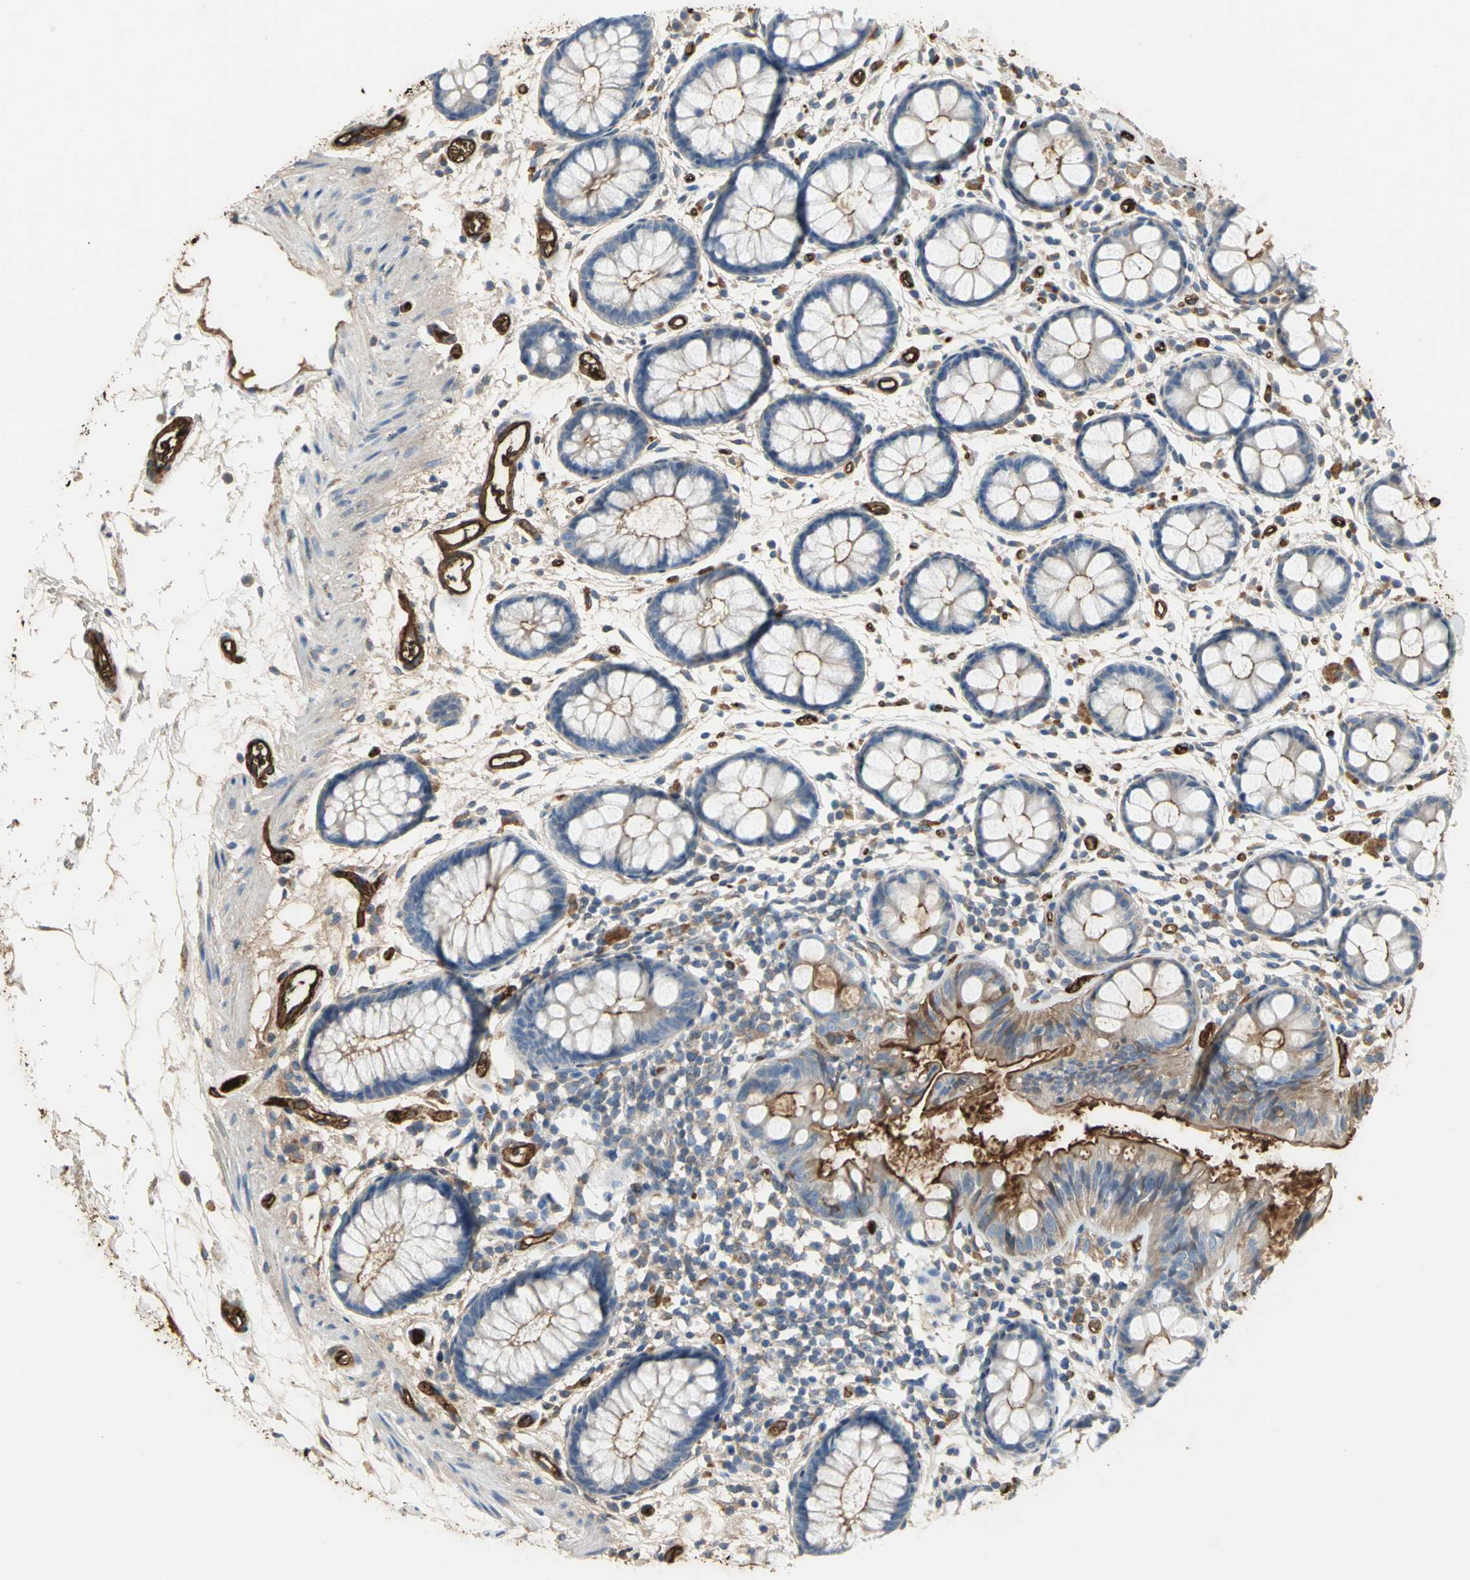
{"staining": {"intensity": "moderate", "quantity": "<25%", "location": "cytoplasmic/membranous"}, "tissue": "rectum", "cell_type": "Glandular cells", "image_type": "normal", "snomed": [{"axis": "morphology", "description": "Normal tissue, NOS"}, {"axis": "topography", "description": "Rectum"}], "caption": "Protein staining reveals moderate cytoplasmic/membranous positivity in about <25% of glandular cells in normal rectum. The protein of interest is stained brown, and the nuclei are stained in blue (DAB (3,3'-diaminobenzidine) IHC with brightfield microscopy, high magnification).", "gene": "TREM1", "patient": {"sex": "female", "age": 66}}